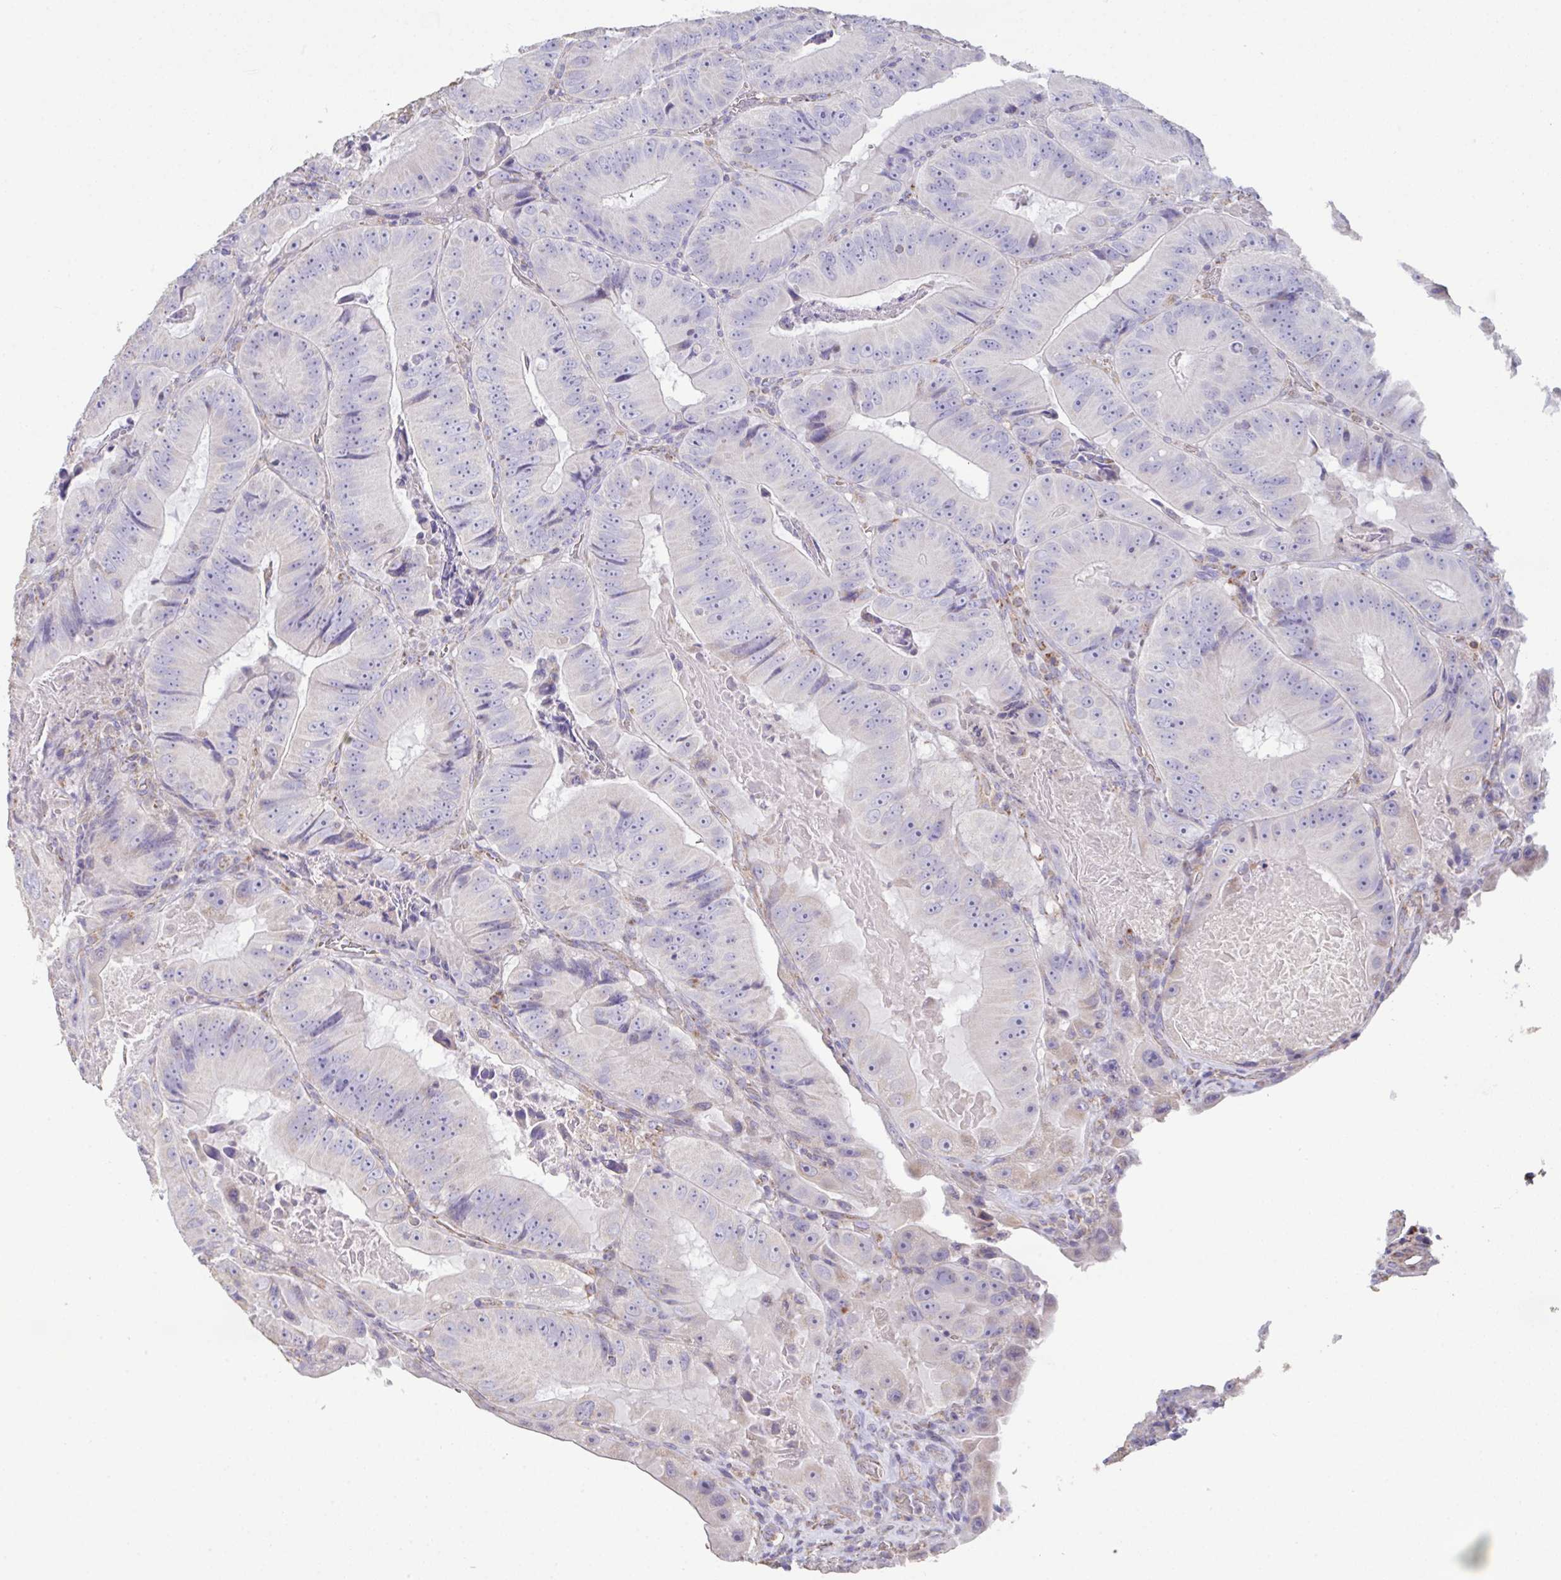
{"staining": {"intensity": "negative", "quantity": "none", "location": "none"}, "tissue": "colorectal cancer", "cell_type": "Tumor cells", "image_type": "cancer", "snomed": [{"axis": "morphology", "description": "Adenocarcinoma, NOS"}, {"axis": "topography", "description": "Colon"}], "caption": "High magnification brightfield microscopy of colorectal adenocarcinoma stained with DAB (brown) and counterstained with hematoxylin (blue): tumor cells show no significant staining.", "gene": "DOK7", "patient": {"sex": "female", "age": 86}}